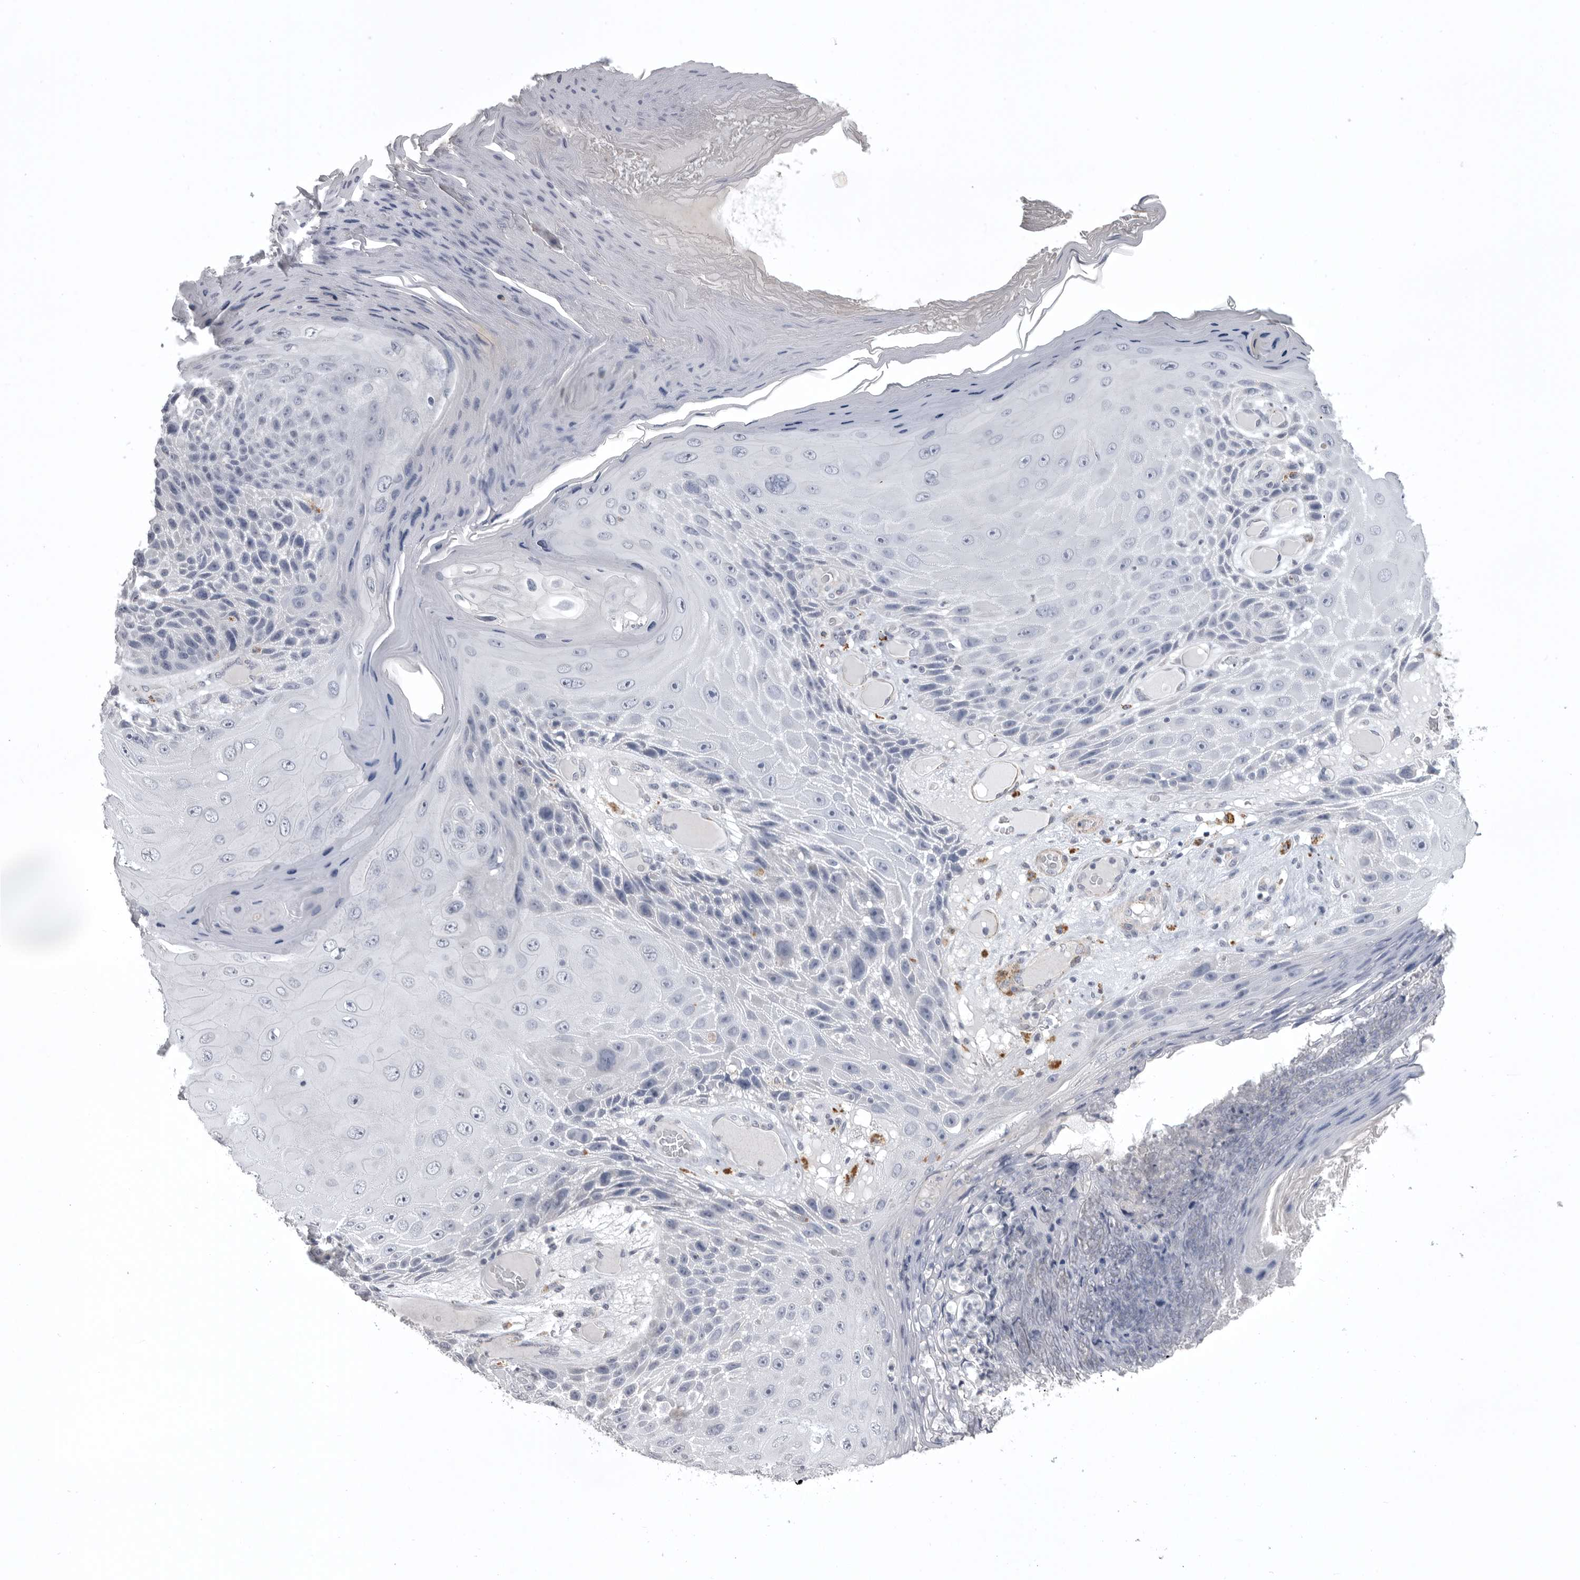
{"staining": {"intensity": "negative", "quantity": "none", "location": "none"}, "tissue": "skin cancer", "cell_type": "Tumor cells", "image_type": "cancer", "snomed": [{"axis": "morphology", "description": "Squamous cell carcinoma, NOS"}, {"axis": "topography", "description": "Skin"}], "caption": "An image of skin cancer (squamous cell carcinoma) stained for a protein reveals no brown staining in tumor cells. Nuclei are stained in blue.", "gene": "AOC3", "patient": {"sex": "female", "age": 88}}